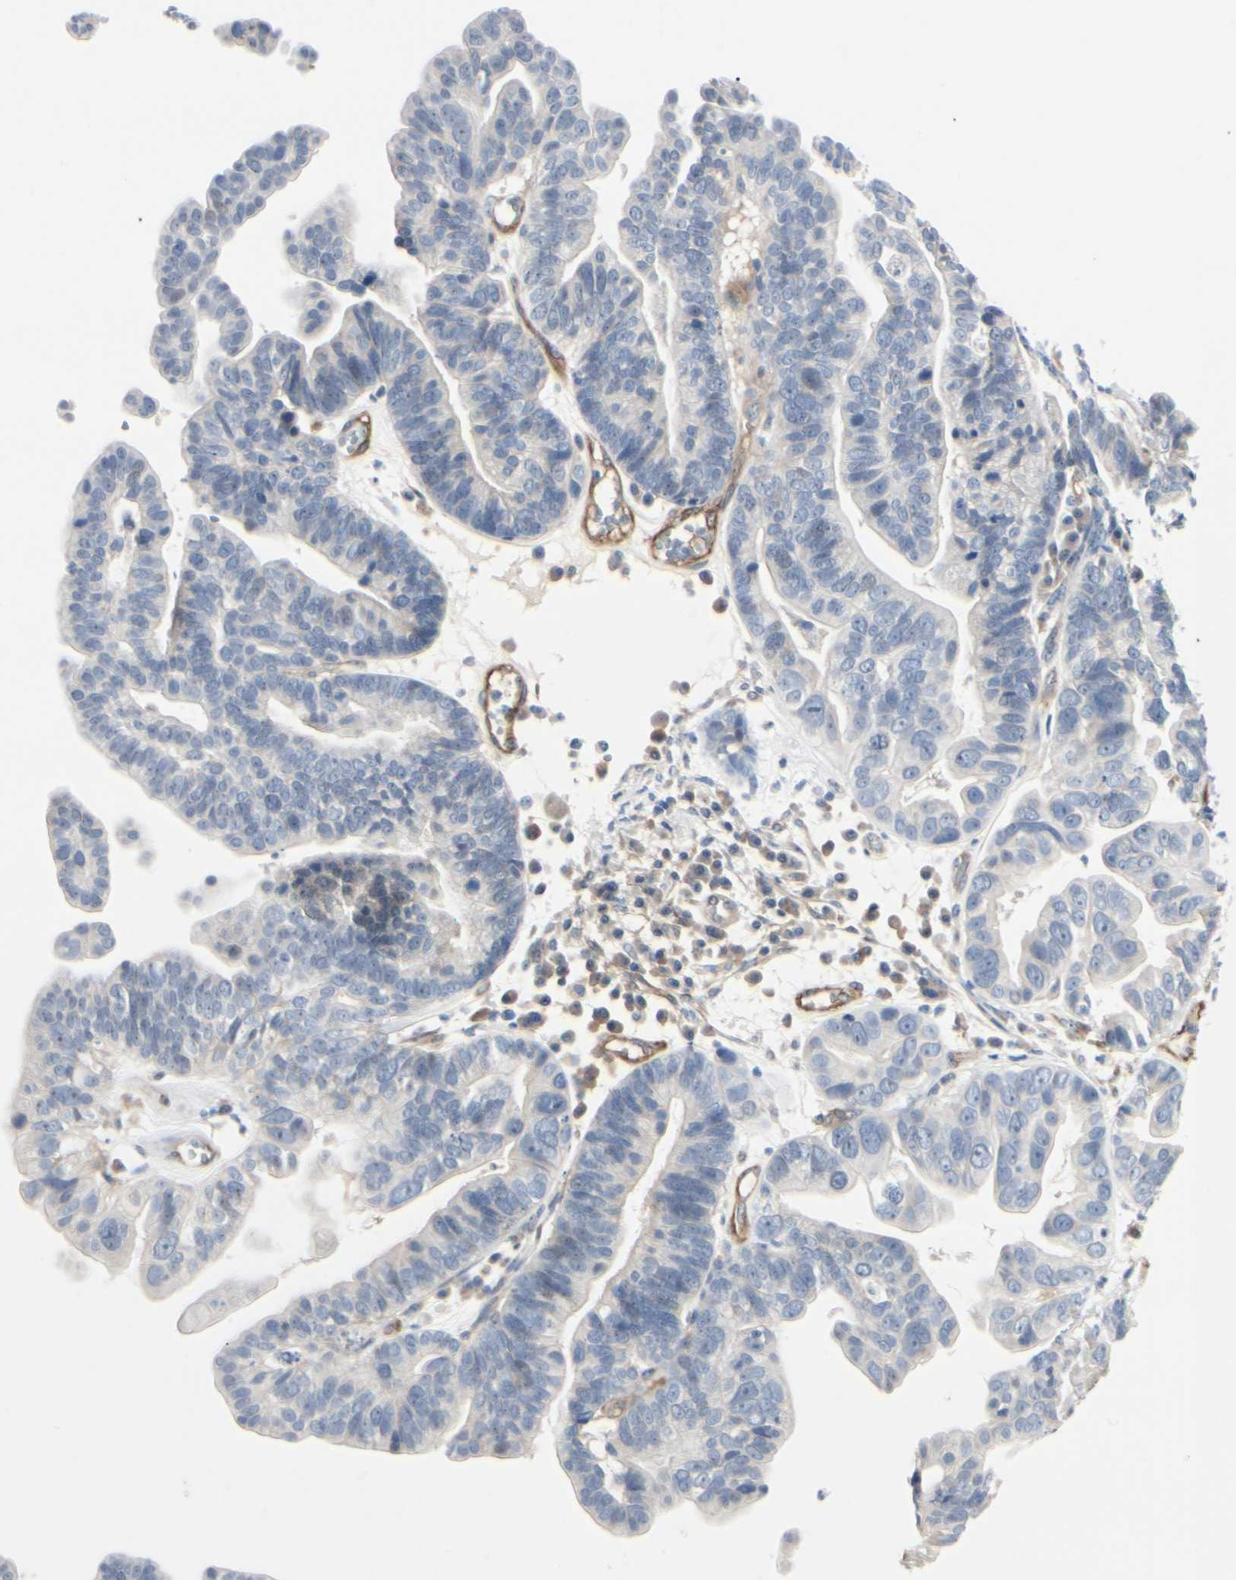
{"staining": {"intensity": "negative", "quantity": "none", "location": "none"}, "tissue": "ovarian cancer", "cell_type": "Tumor cells", "image_type": "cancer", "snomed": [{"axis": "morphology", "description": "Cystadenocarcinoma, serous, NOS"}, {"axis": "topography", "description": "Ovary"}], "caption": "Ovarian serous cystadenocarcinoma was stained to show a protein in brown. There is no significant staining in tumor cells.", "gene": "GGT5", "patient": {"sex": "female", "age": 56}}